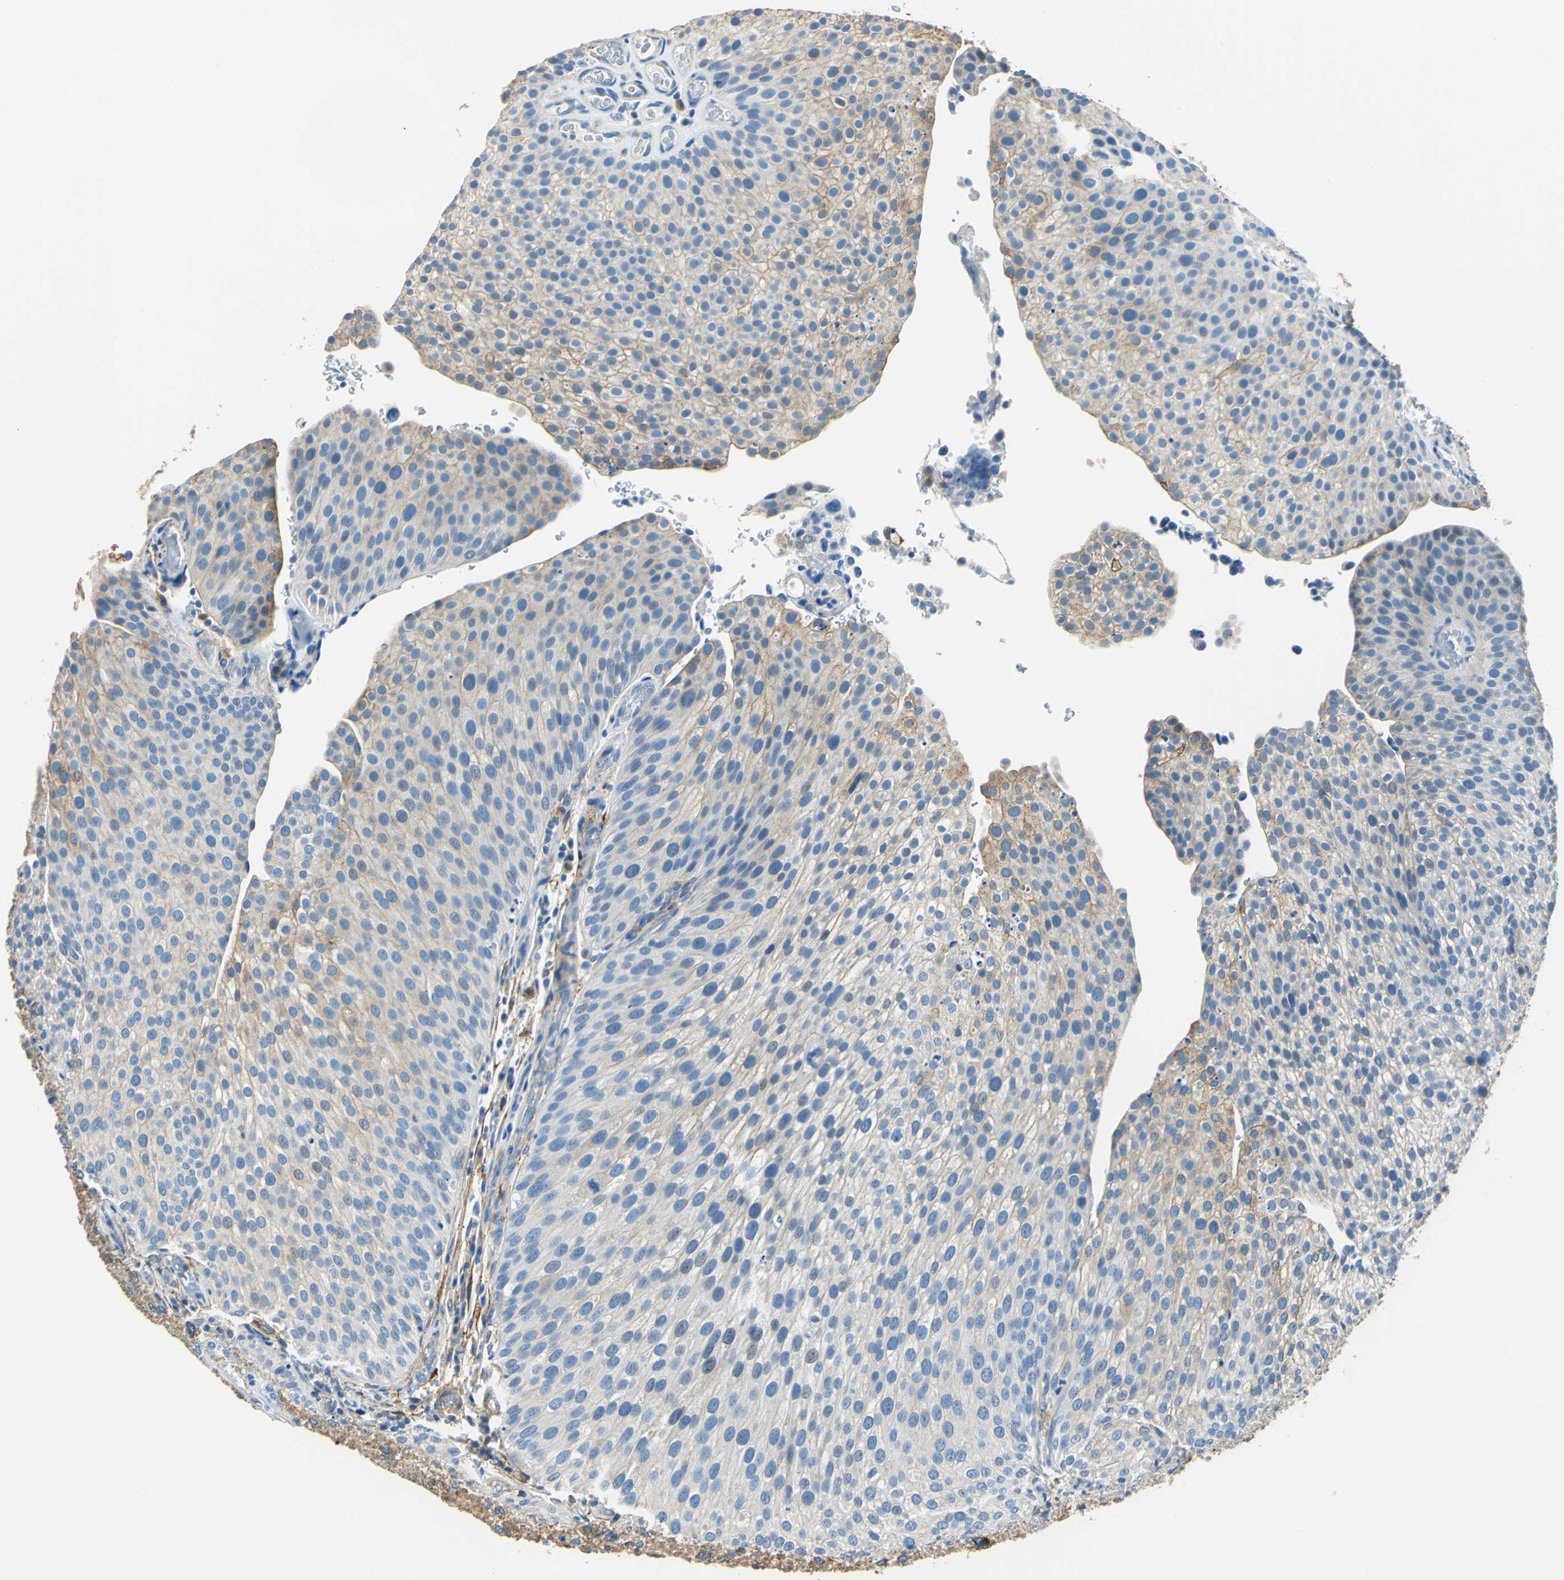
{"staining": {"intensity": "moderate", "quantity": "<25%", "location": "cytoplasmic/membranous"}, "tissue": "urothelial cancer", "cell_type": "Tumor cells", "image_type": "cancer", "snomed": [{"axis": "morphology", "description": "Urothelial carcinoma, Low grade"}, {"axis": "topography", "description": "Smooth muscle"}, {"axis": "topography", "description": "Urinary bladder"}], "caption": "Immunohistochemistry (IHC) photomicrograph of neoplastic tissue: urothelial cancer stained using IHC demonstrates low levels of moderate protein expression localized specifically in the cytoplasmic/membranous of tumor cells, appearing as a cytoplasmic/membranous brown color.", "gene": "AKAP12", "patient": {"sex": "male", "age": 60}}